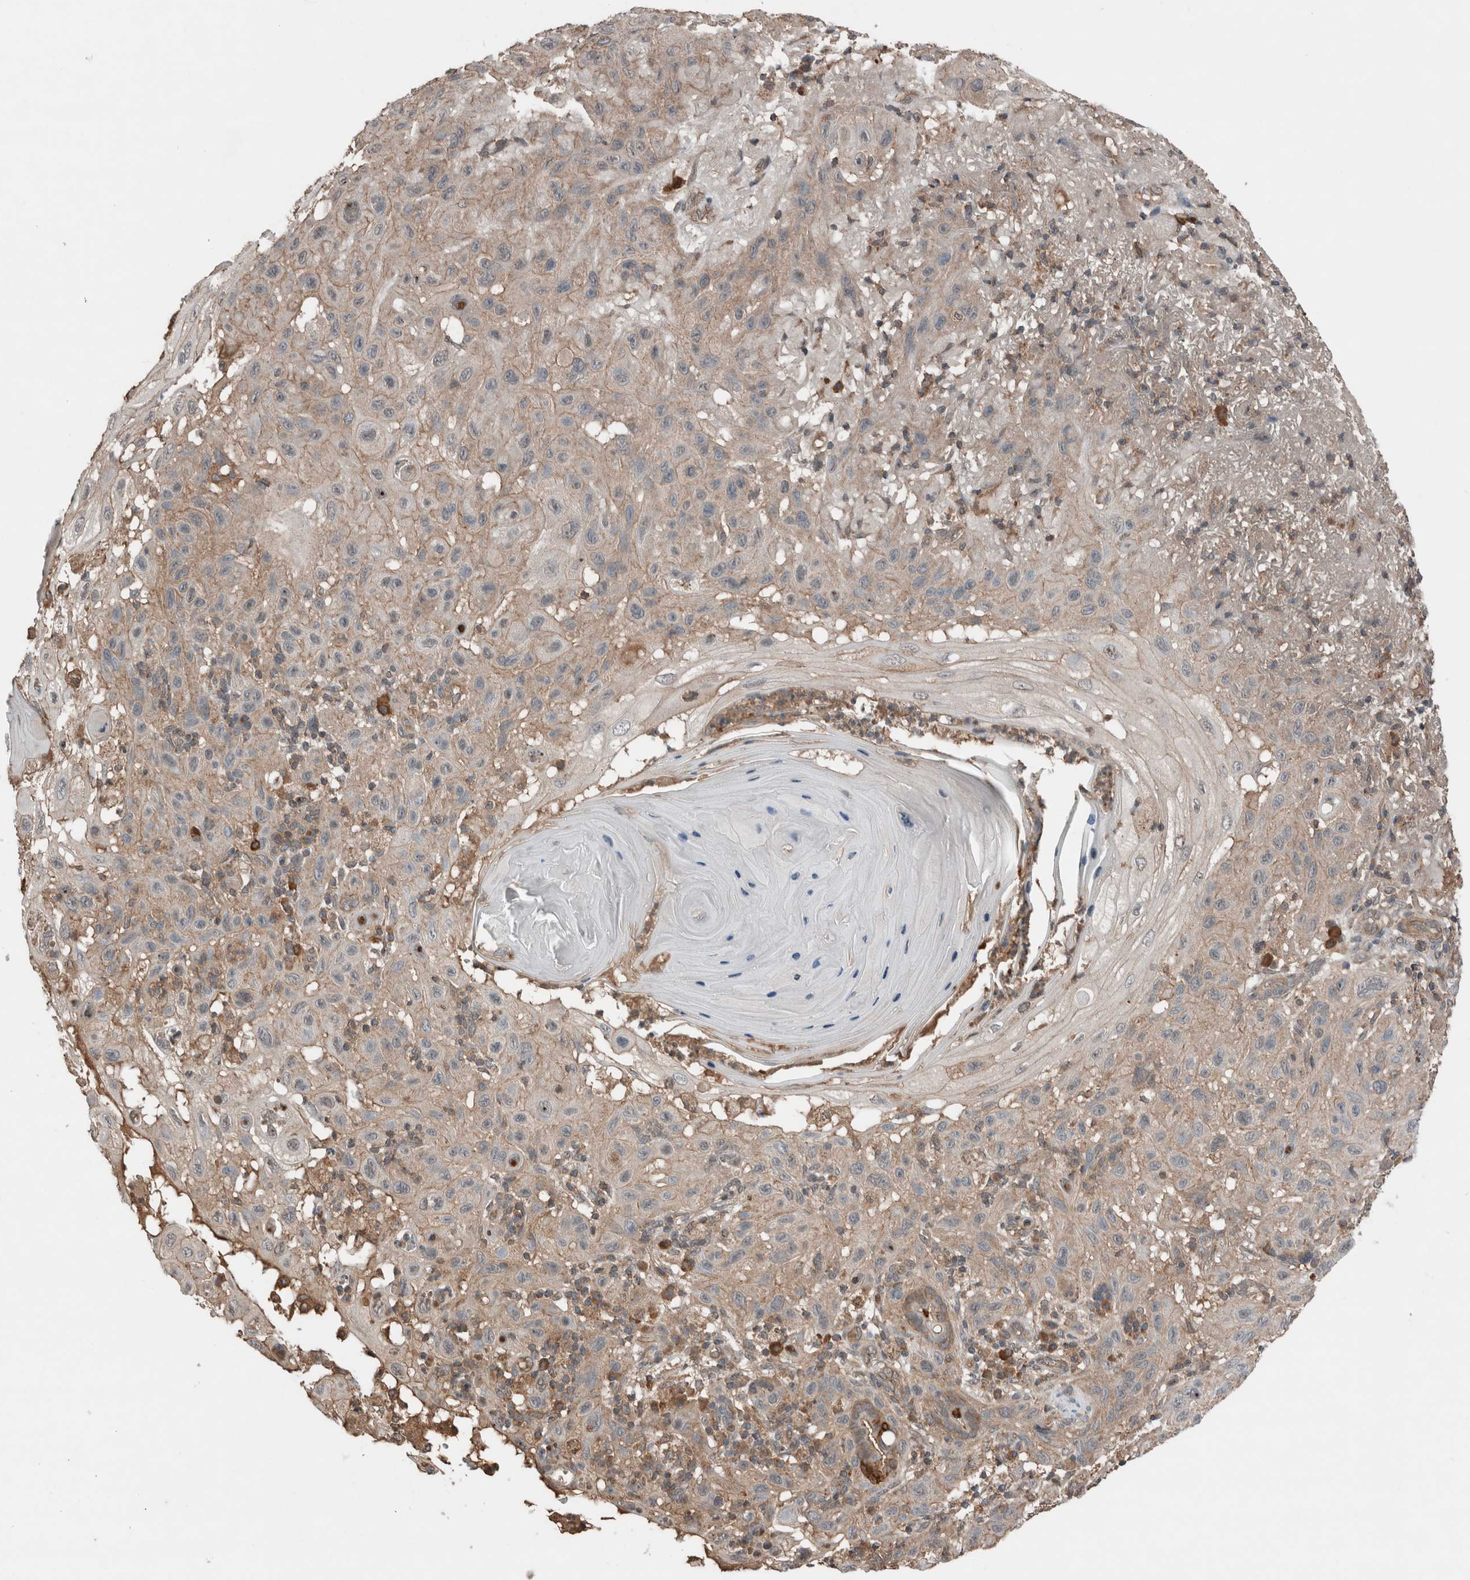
{"staining": {"intensity": "weak", "quantity": "25%-75%", "location": "cytoplasmic/membranous"}, "tissue": "skin cancer", "cell_type": "Tumor cells", "image_type": "cancer", "snomed": [{"axis": "morphology", "description": "Normal tissue, NOS"}, {"axis": "morphology", "description": "Squamous cell carcinoma, NOS"}, {"axis": "topography", "description": "Skin"}], "caption": "High-magnification brightfield microscopy of skin cancer (squamous cell carcinoma) stained with DAB (3,3'-diaminobenzidine) (brown) and counterstained with hematoxylin (blue). tumor cells exhibit weak cytoplasmic/membranous positivity is present in approximately25%-75% of cells.", "gene": "KLK14", "patient": {"sex": "female", "age": 96}}